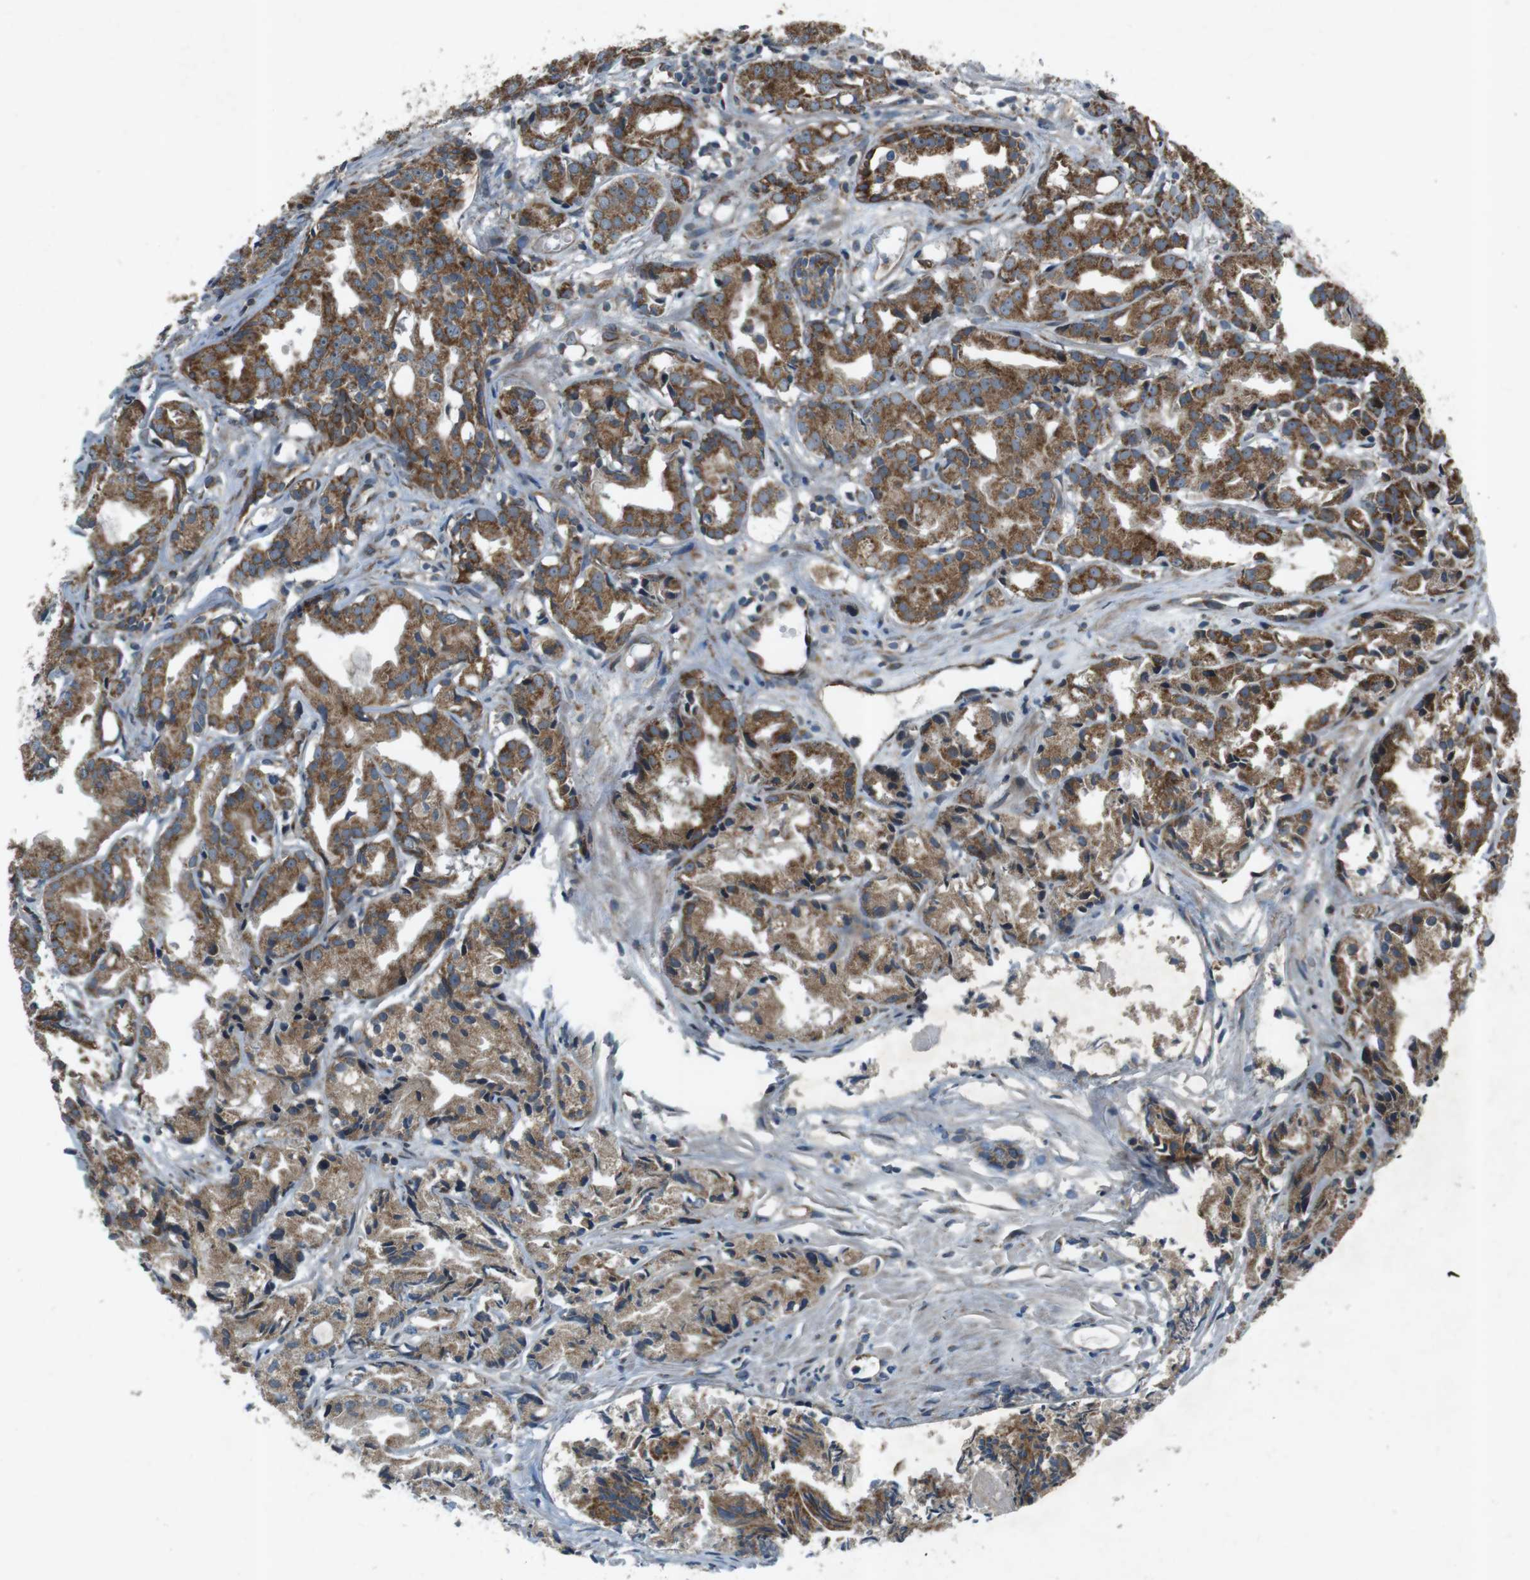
{"staining": {"intensity": "moderate", "quantity": ">75%", "location": "cytoplasmic/membranous"}, "tissue": "prostate cancer", "cell_type": "Tumor cells", "image_type": "cancer", "snomed": [{"axis": "morphology", "description": "Adenocarcinoma, Low grade"}, {"axis": "topography", "description": "Prostate"}], "caption": "Protein expression analysis of human low-grade adenocarcinoma (prostate) reveals moderate cytoplasmic/membranous staining in approximately >75% of tumor cells. (DAB (3,3'-diaminobenzidine) = brown stain, brightfield microscopy at high magnification).", "gene": "SLC41A1", "patient": {"sex": "male", "age": 72}}